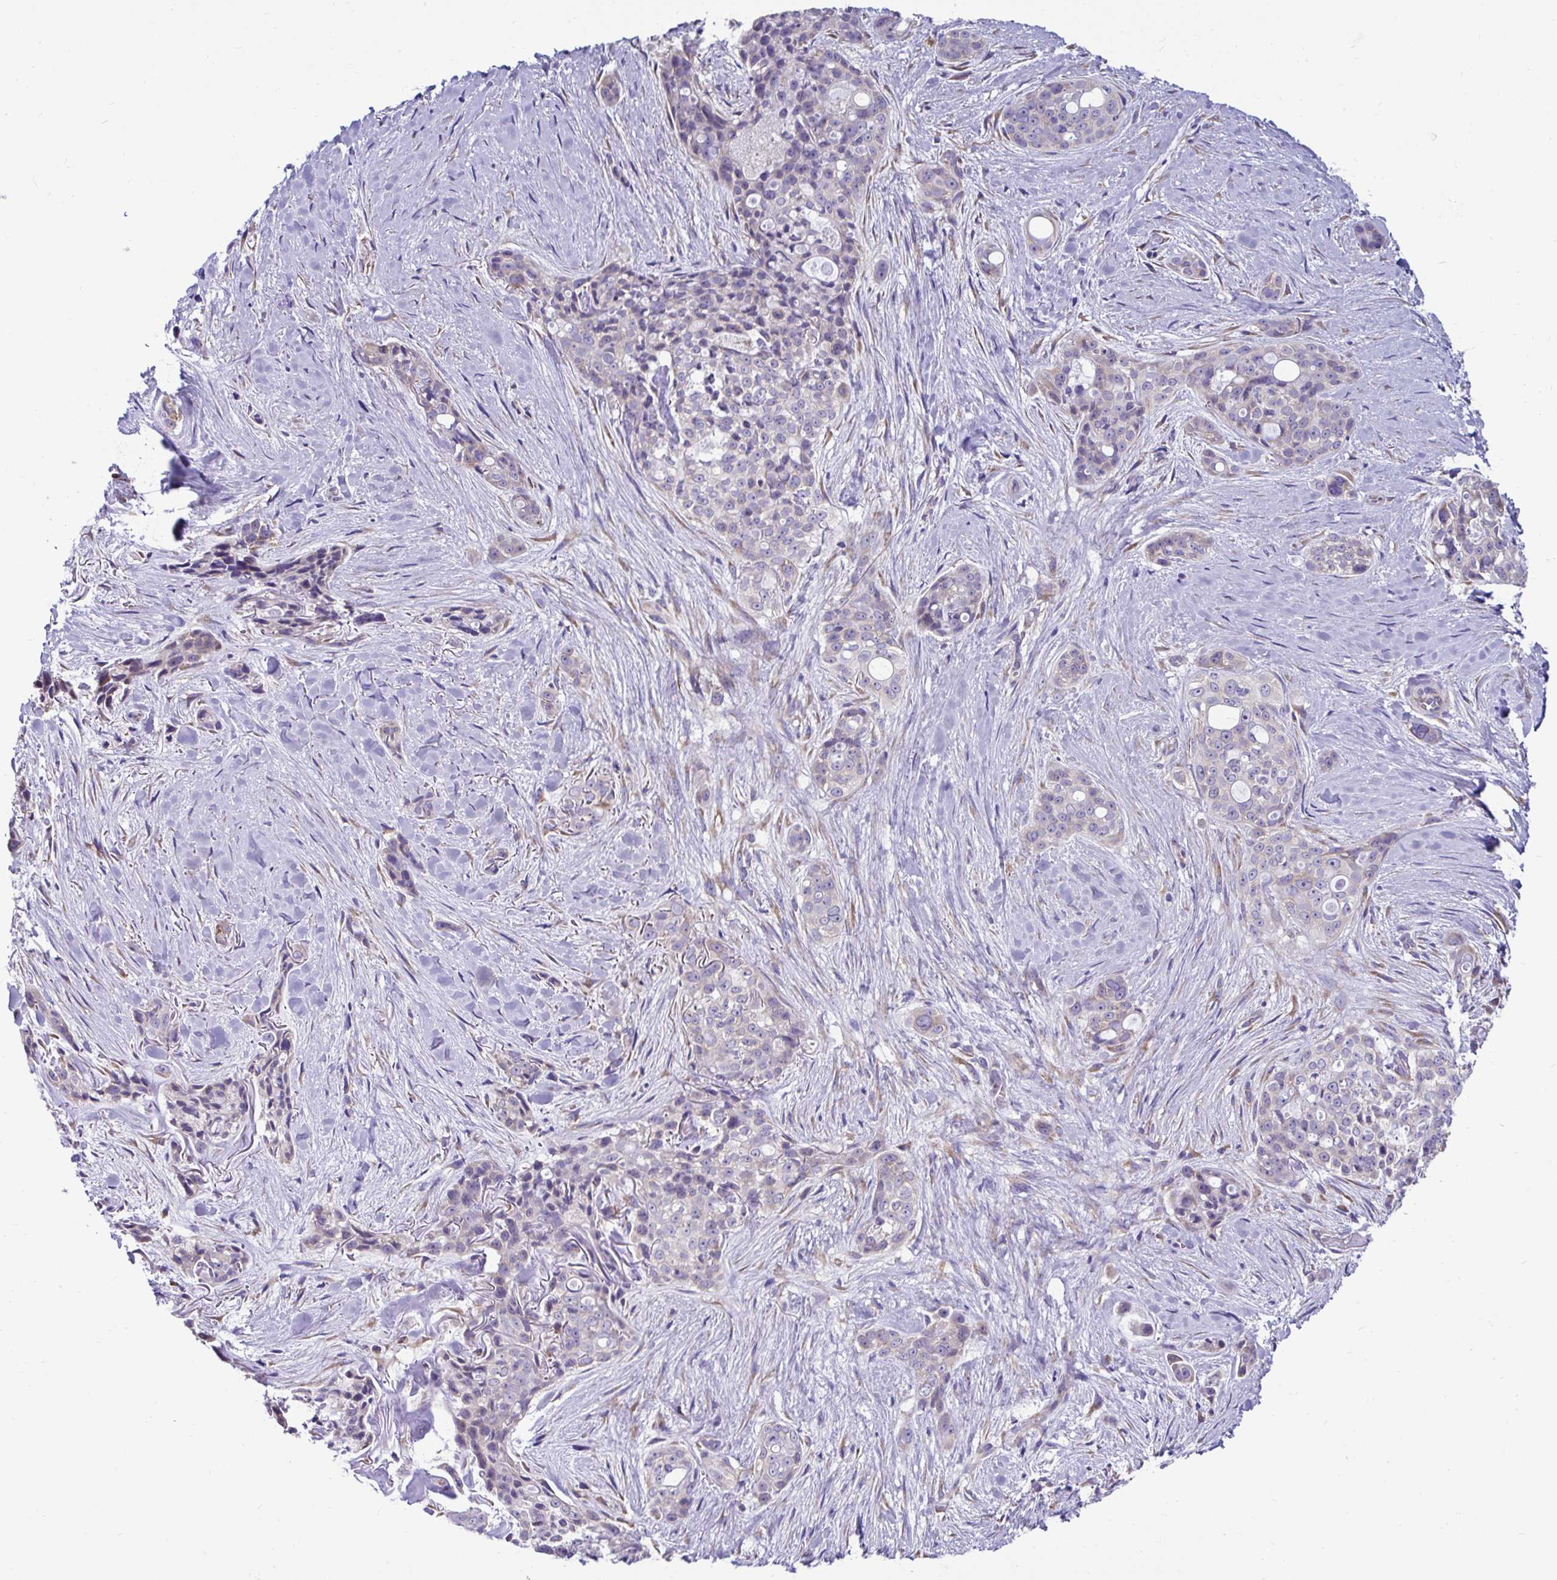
{"staining": {"intensity": "negative", "quantity": "none", "location": "none"}, "tissue": "skin cancer", "cell_type": "Tumor cells", "image_type": "cancer", "snomed": [{"axis": "morphology", "description": "Basal cell carcinoma"}, {"axis": "topography", "description": "Skin"}], "caption": "The immunohistochemistry histopathology image has no significant staining in tumor cells of skin basal cell carcinoma tissue.", "gene": "RPL7", "patient": {"sex": "female", "age": 79}}